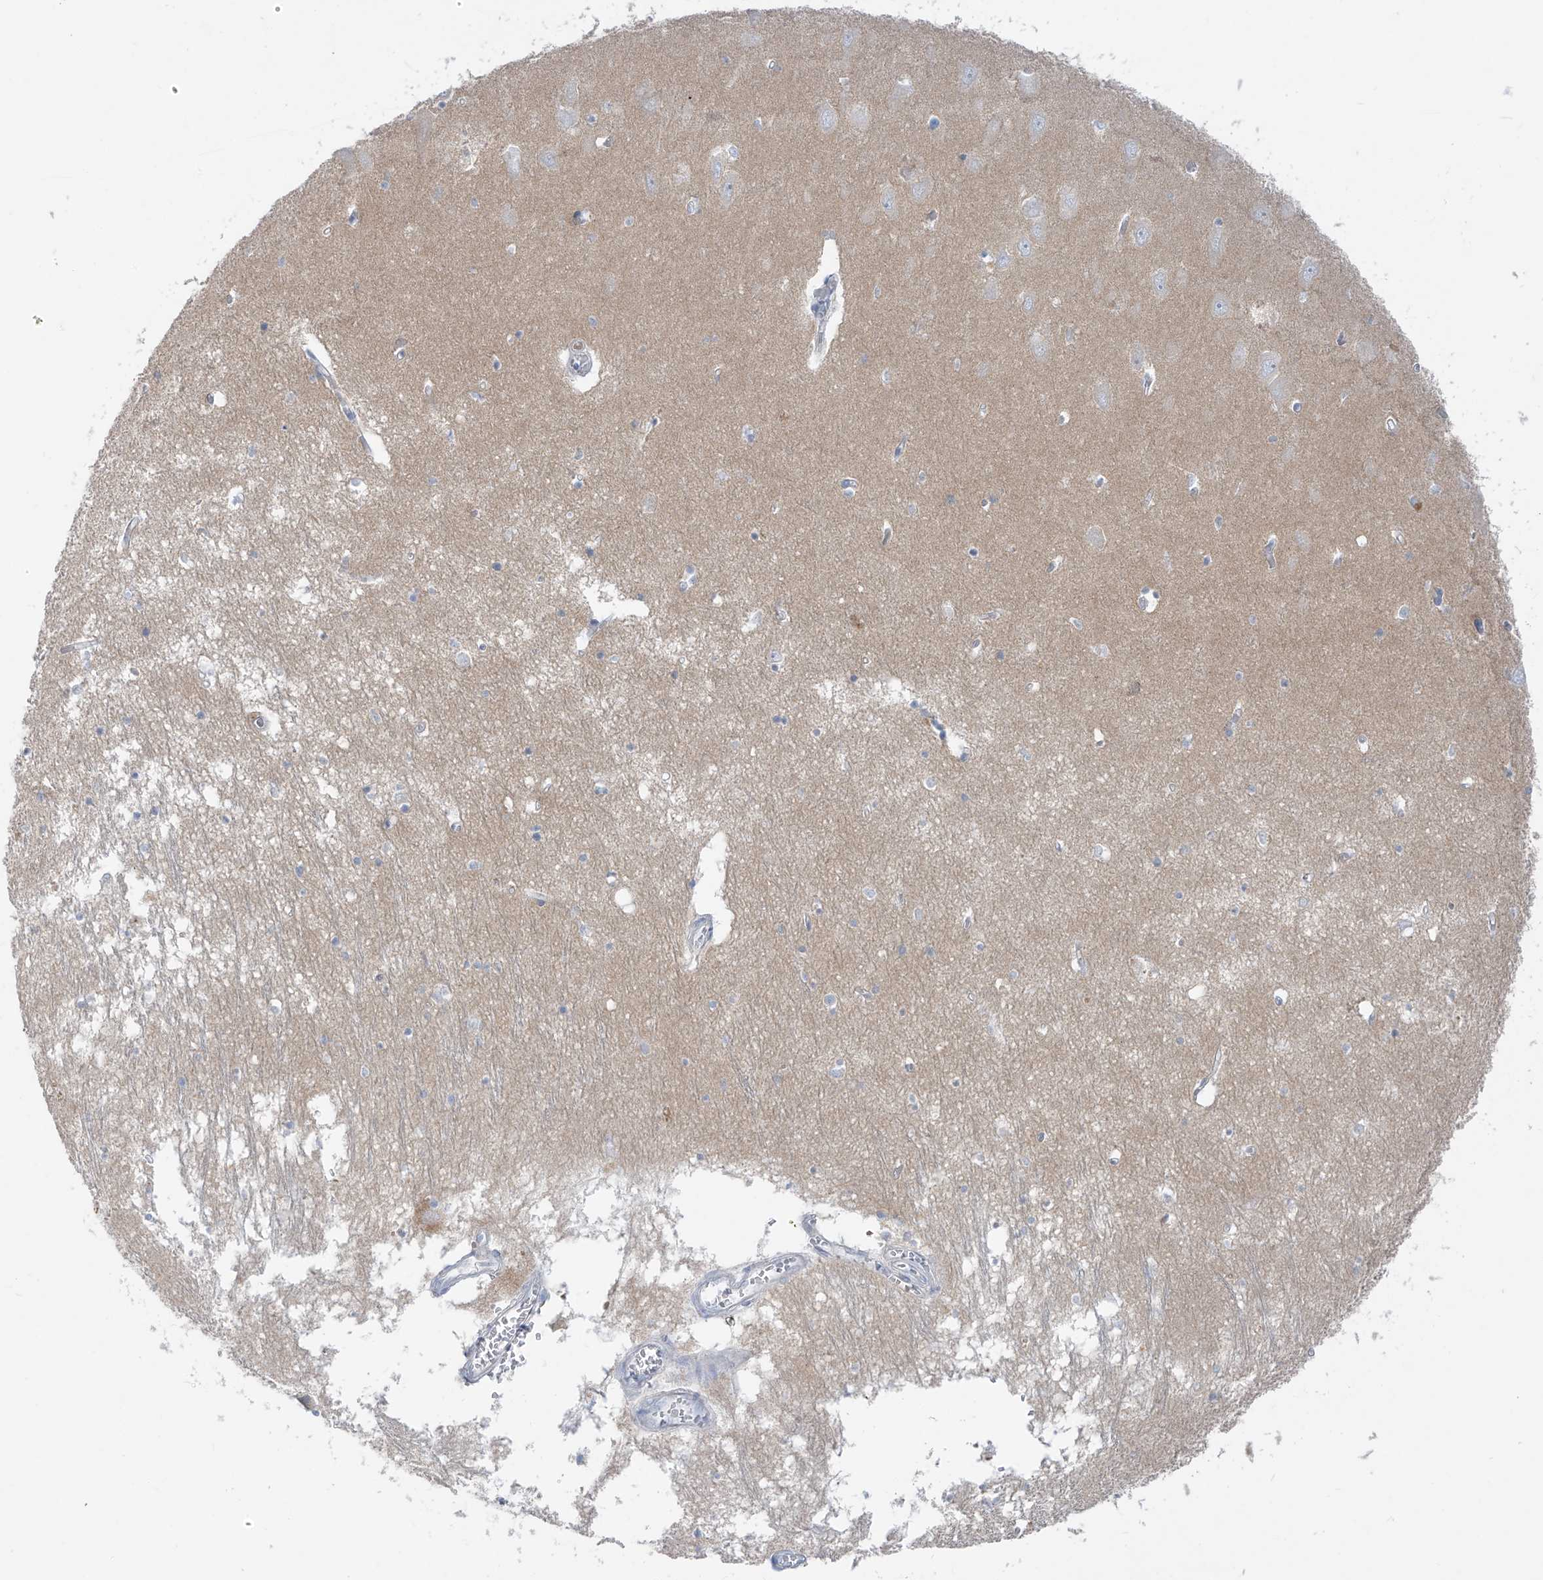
{"staining": {"intensity": "negative", "quantity": "none", "location": "none"}, "tissue": "hippocampus", "cell_type": "Glial cells", "image_type": "normal", "snomed": [{"axis": "morphology", "description": "Normal tissue, NOS"}, {"axis": "topography", "description": "Hippocampus"}], "caption": "IHC photomicrograph of normal hippocampus stained for a protein (brown), which reveals no staining in glial cells.", "gene": "DGKQ", "patient": {"sex": "male", "age": 70}}